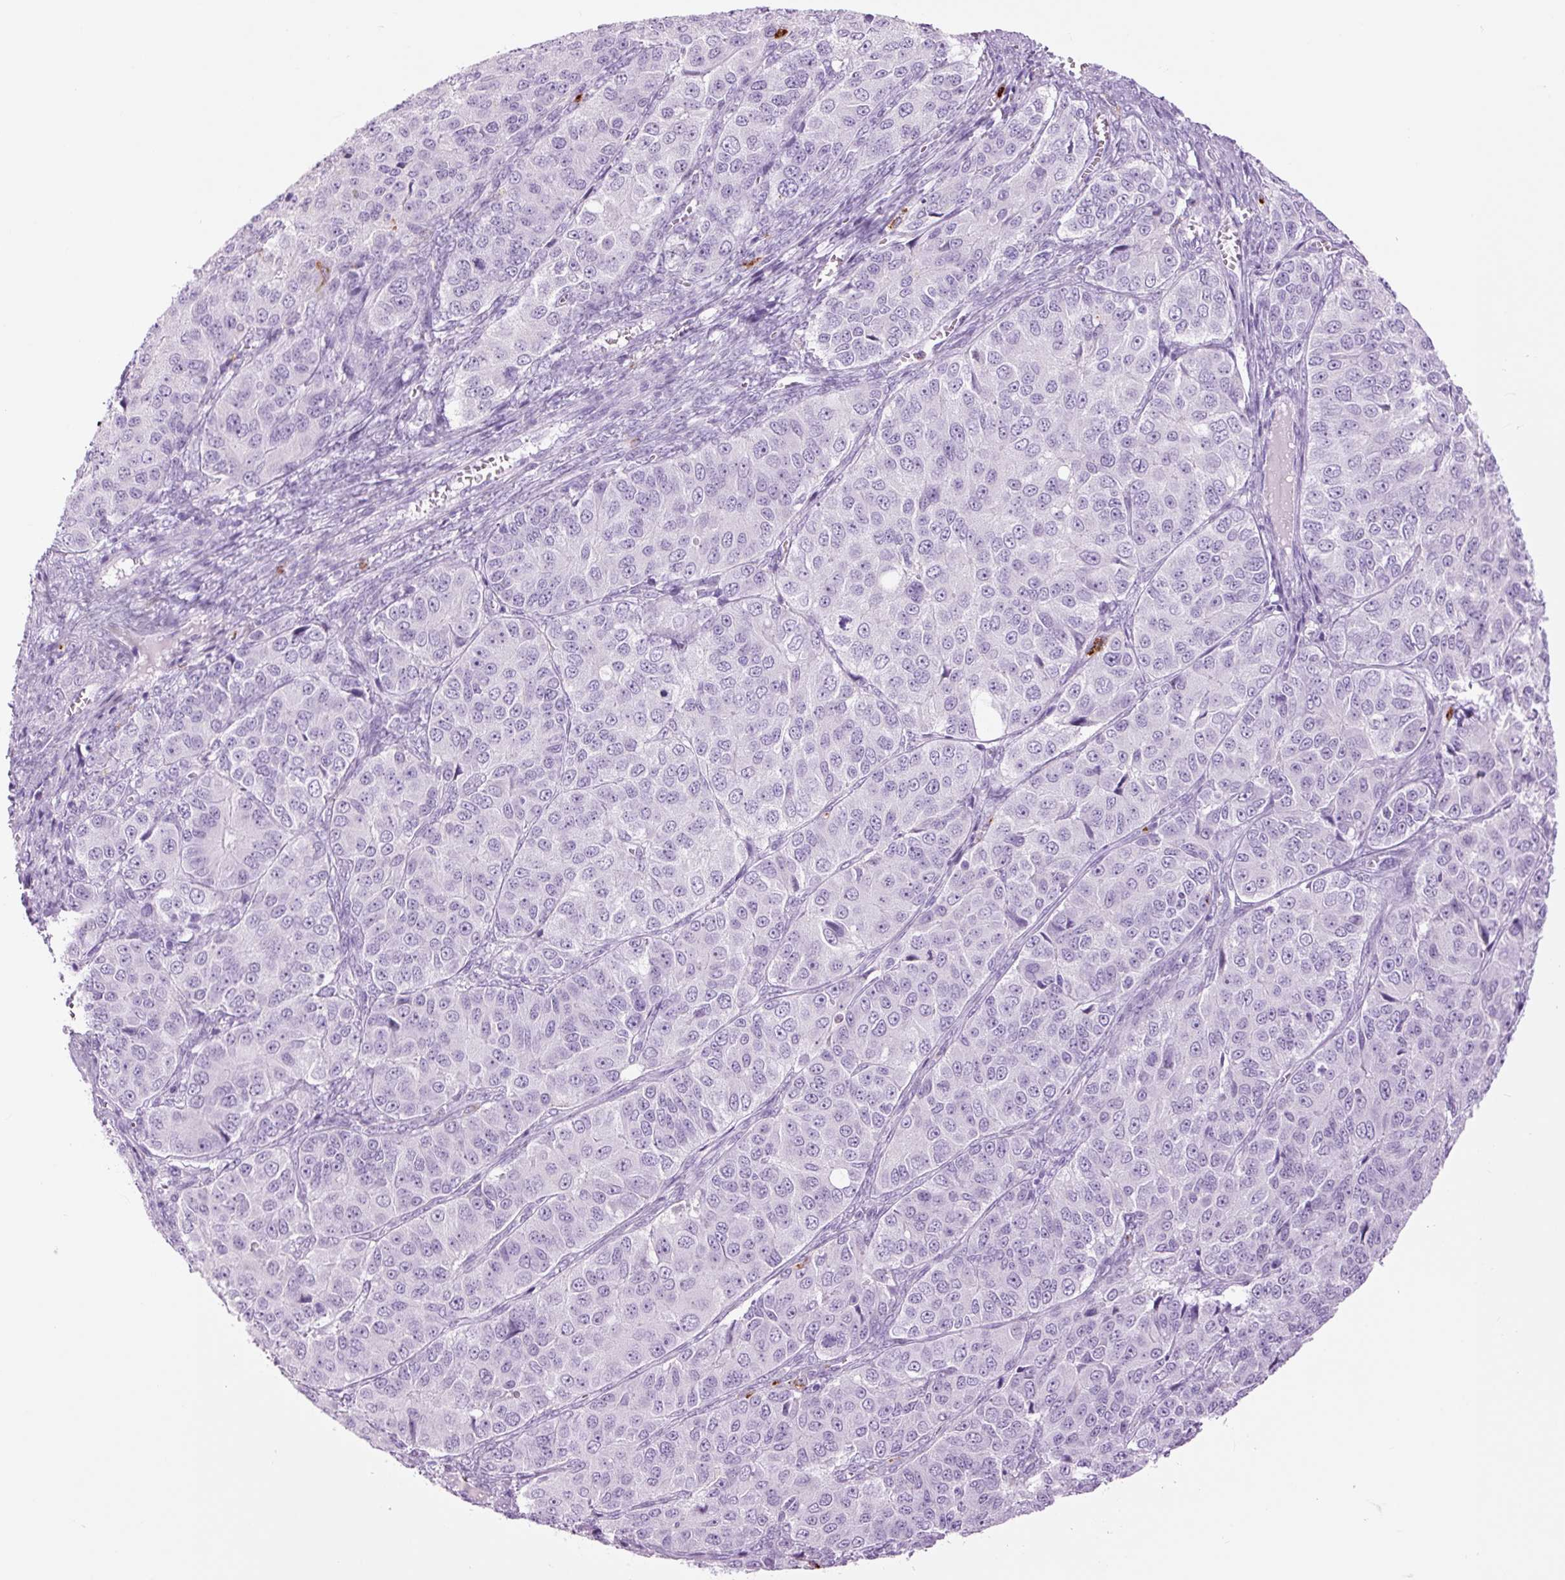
{"staining": {"intensity": "negative", "quantity": "none", "location": "none"}, "tissue": "ovarian cancer", "cell_type": "Tumor cells", "image_type": "cancer", "snomed": [{"axis": "morphology", "description": "Carcinoma, endometroid"}, {"axis": "topography", "description": "Ovary"}], "caption": "A photomicrograph of ovarian cancer (endometroid carcinoma) stained for a protein reveals no brown staining in tumor cells. Brightfield microscopy of immunohistochemistry stained with DAB (brown) and hematoxylin (blue), captured at high magnification.", "gene": "LYZ", "patient": {"sex": "female", "age": 51}}